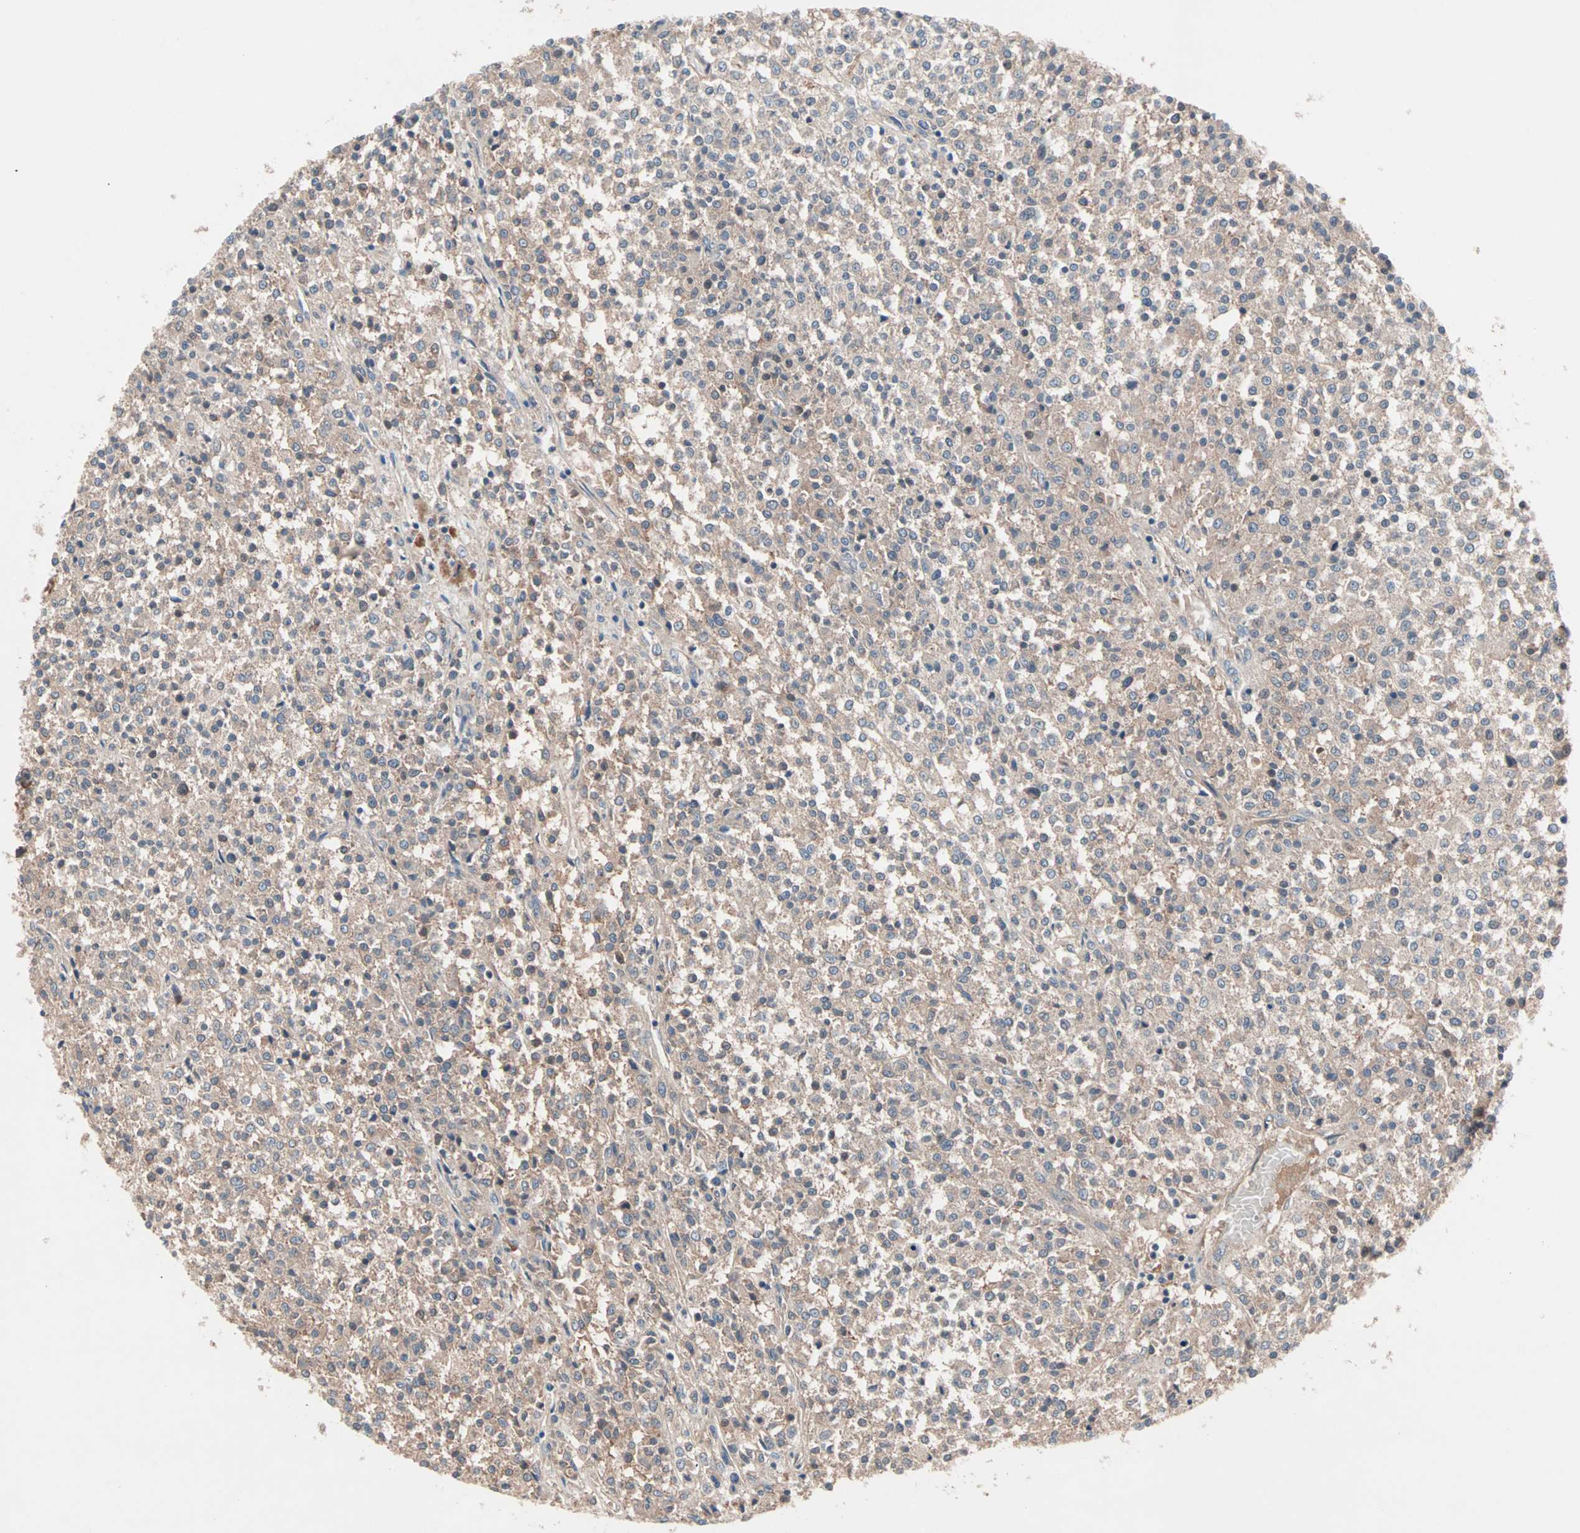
{"staining": {"intensity": "weak", "quantity": ">75%", "location": "cytoplasmic/membranous"}, "tissue": "testis cancer", "cell_type": "Tumor cells", "image_type": "cancer", "snomed": [{"axis": "morphology", "description": "Seminoma, NOS"}, {"axis": "topography", "description": "Testis"}], "caption": "Immunohistochemical staining of human testis cancer demonstrates weak cytoplasmic/membranous protein positivity in approximately >75% of tumor cells.", "gene": "CAD", "patient": {"sex": "male", "age": 59}}